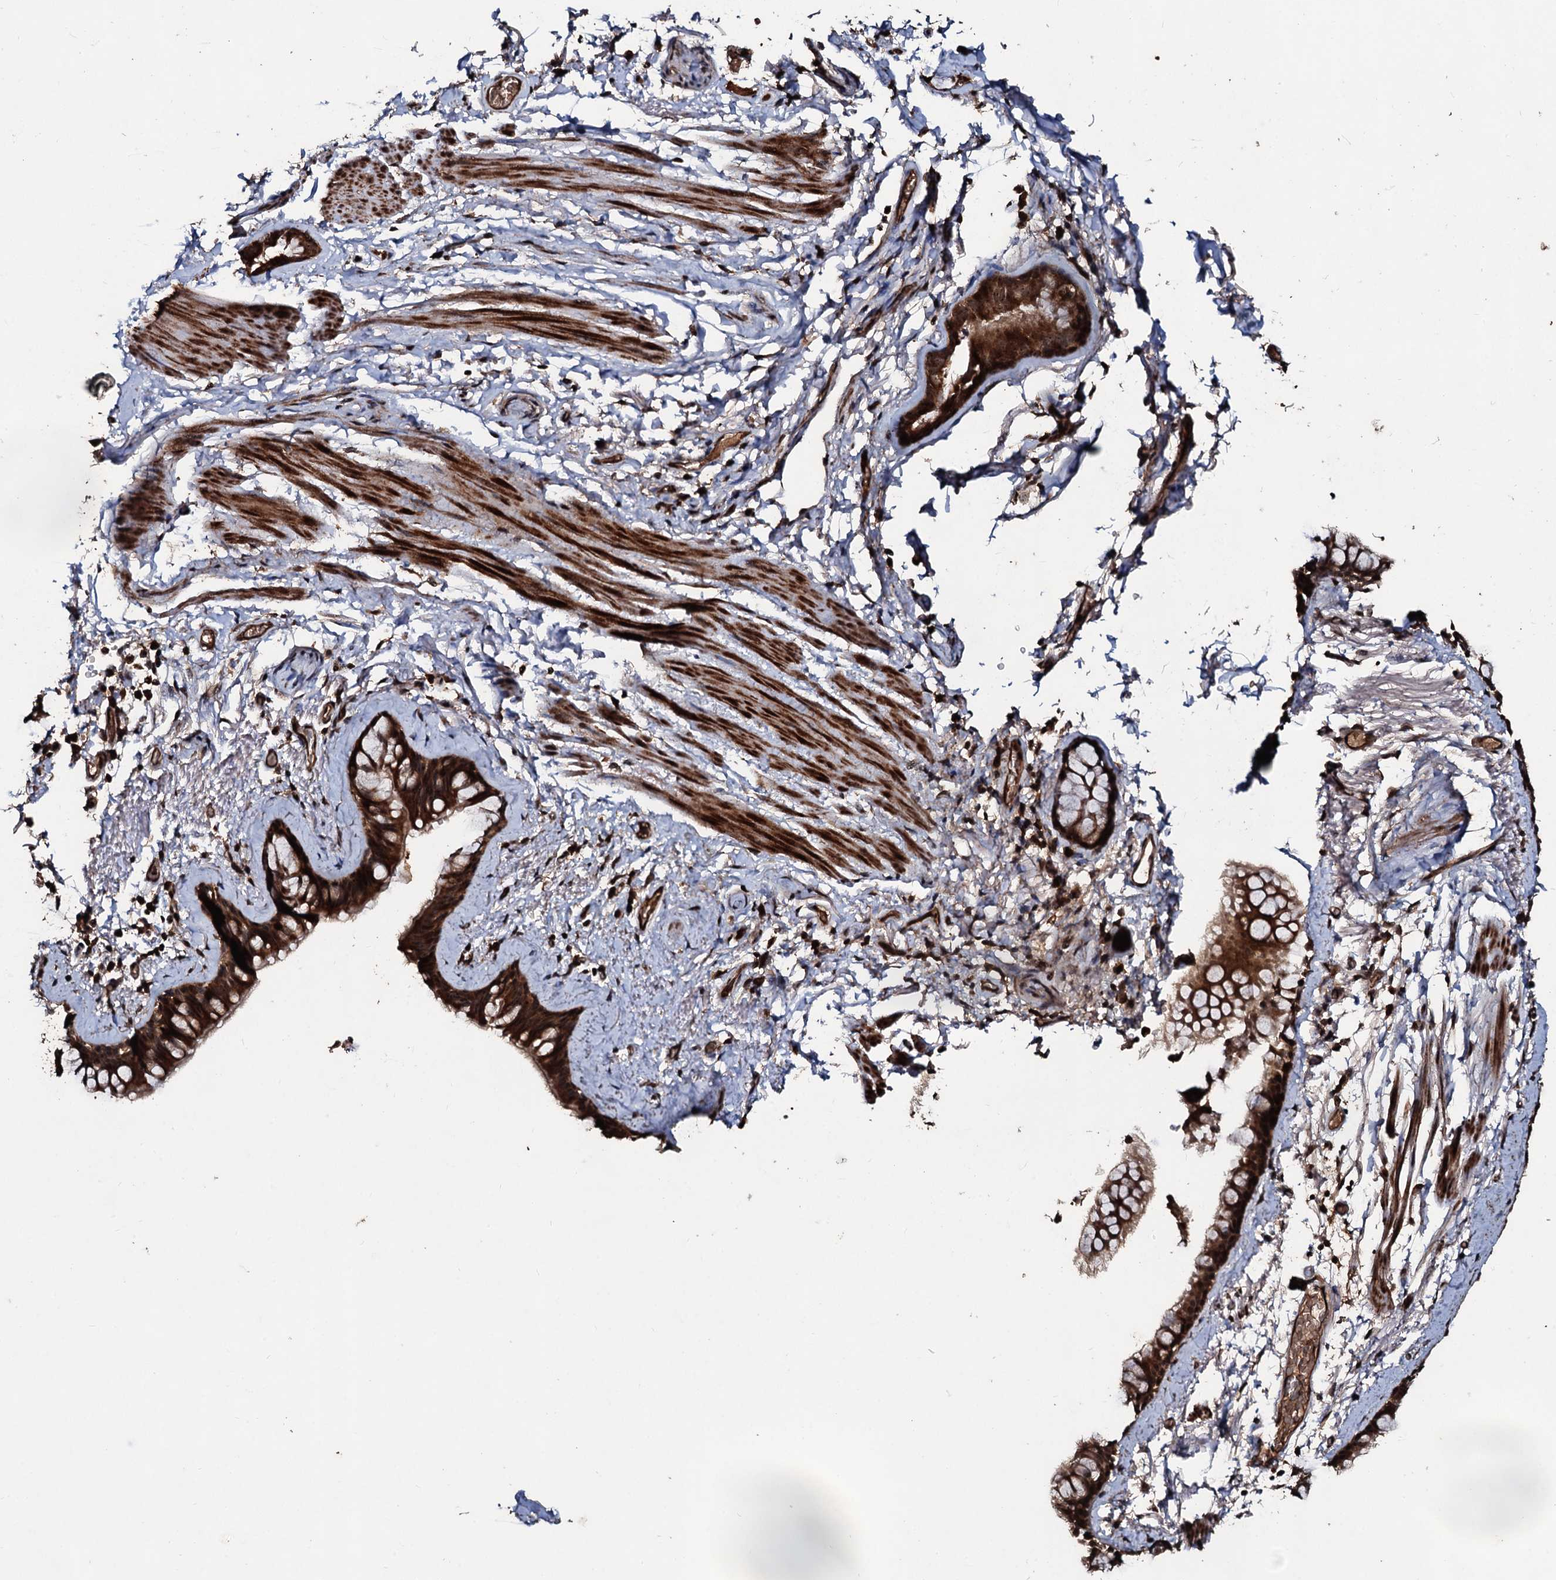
{"staining": {"intensity": "strong", "quantity": ">75%", "location": "cytoplasmic/membranous"}, "tissue": "bronchus", "cell_type": "Respiratory epithelial cells", "image_type": "normal", "snomed": [{"axis": "morphology", "description": "Normal tissue, NOS"}, {"axis": "topography", "description": "Cartilage tissue"}], "caption": "High-power microscopy captured an immunohistochemistry histopathology image of benign bronchus, revealing strong cytoplasmic/membranous expression in approximately >75% of respiratory epithelial cells.", "gene": "SUPT7L", "patient": {"sex": "male", "age": 63}}